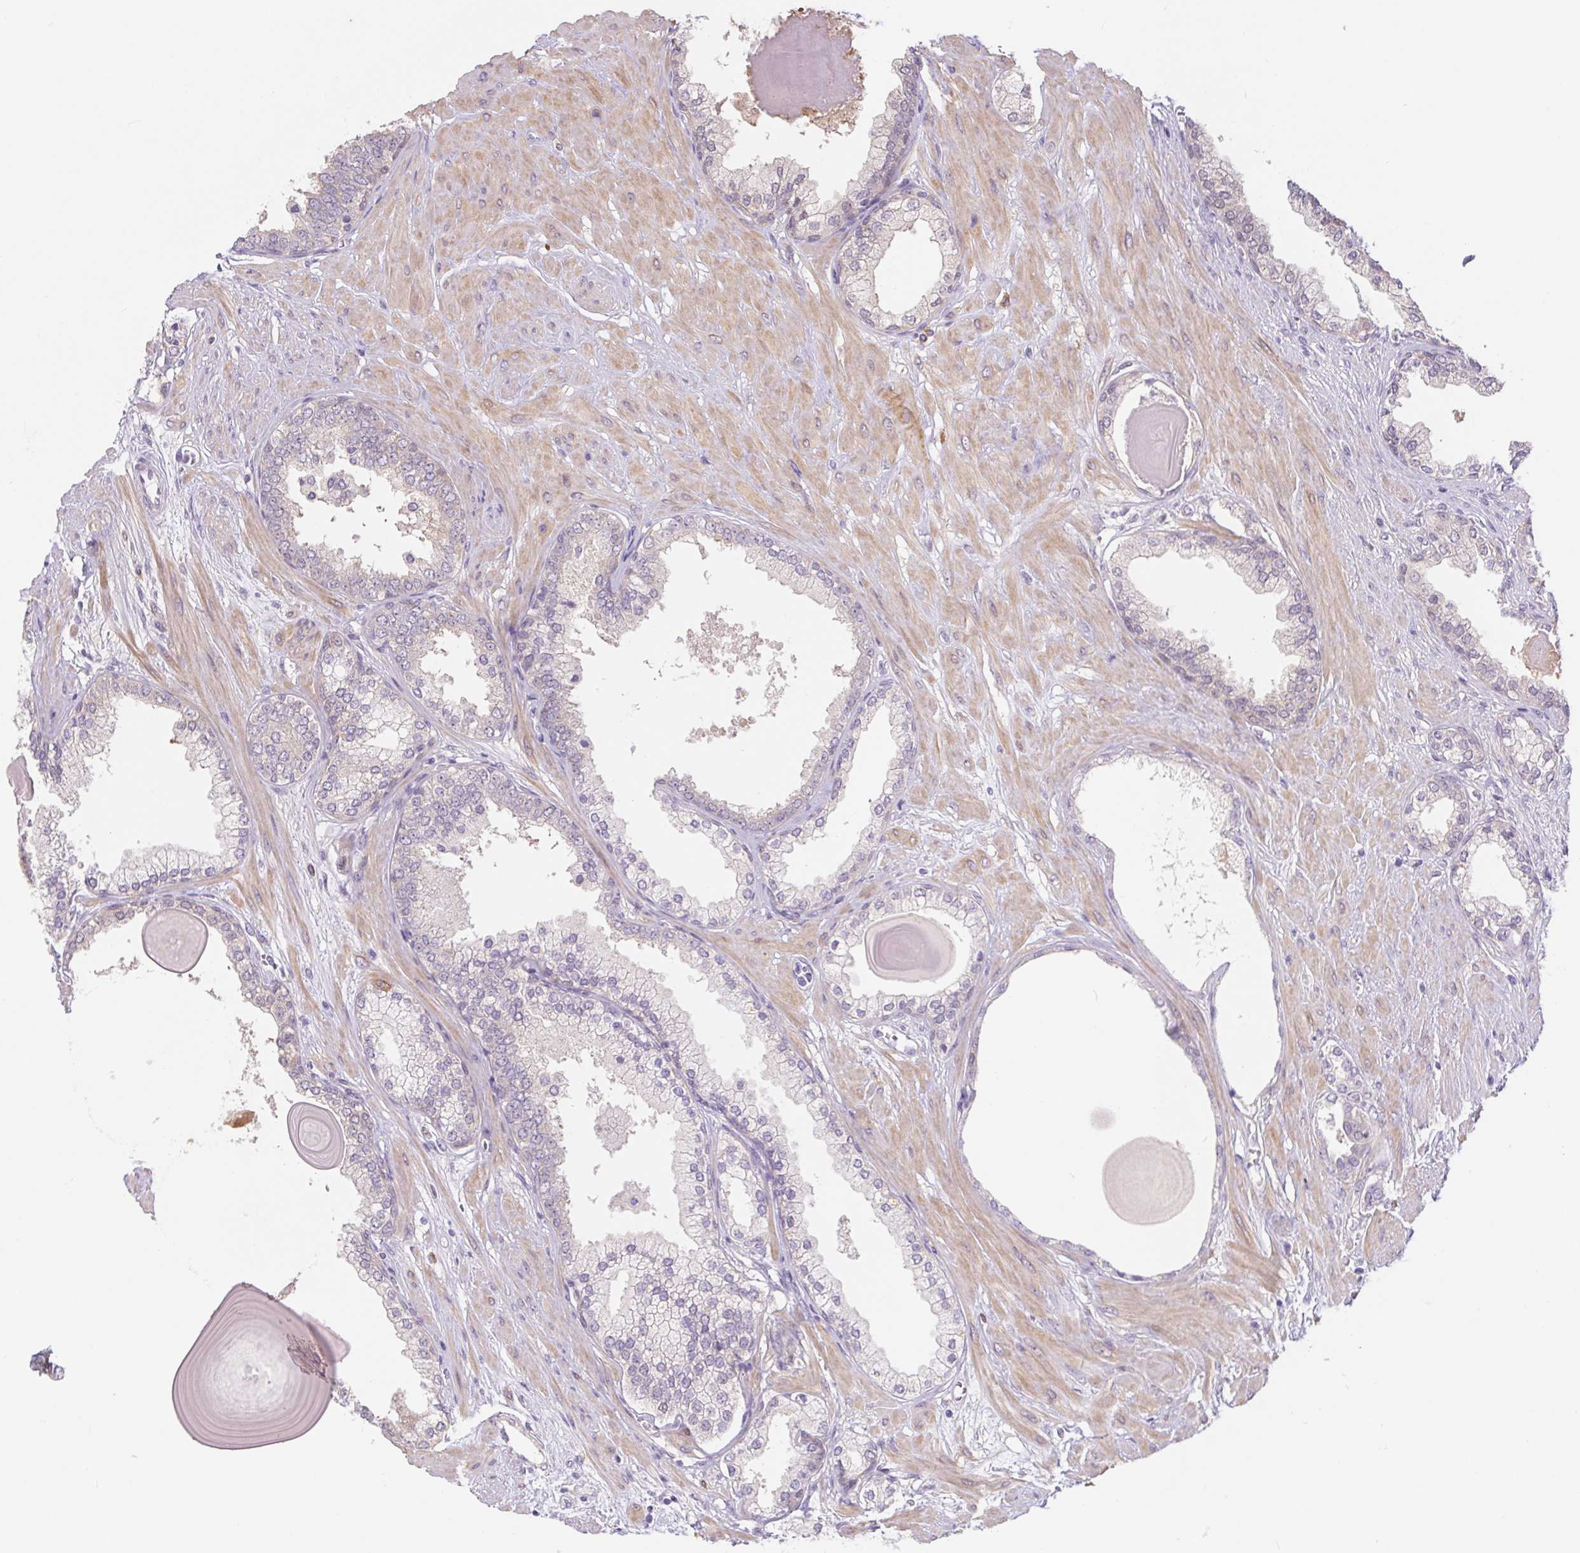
{"staining": {"intensity": "negative", "quantity": "none", "location": "none"}, "tissue": "prostate cancer", "cell_type": "Tumor cells", "image_type": "cancer", "snomed": [{"axis": "morphology", "description": "Adenocarcinoma, Low grade"}, {"axis": "topography", "description": "Prostate"}], "caption": "Tumor cells show no significant protein staining in prostate cancer.", "gene": "DYNC2LI1", "patient": {"sex": "male", "age": 64}}